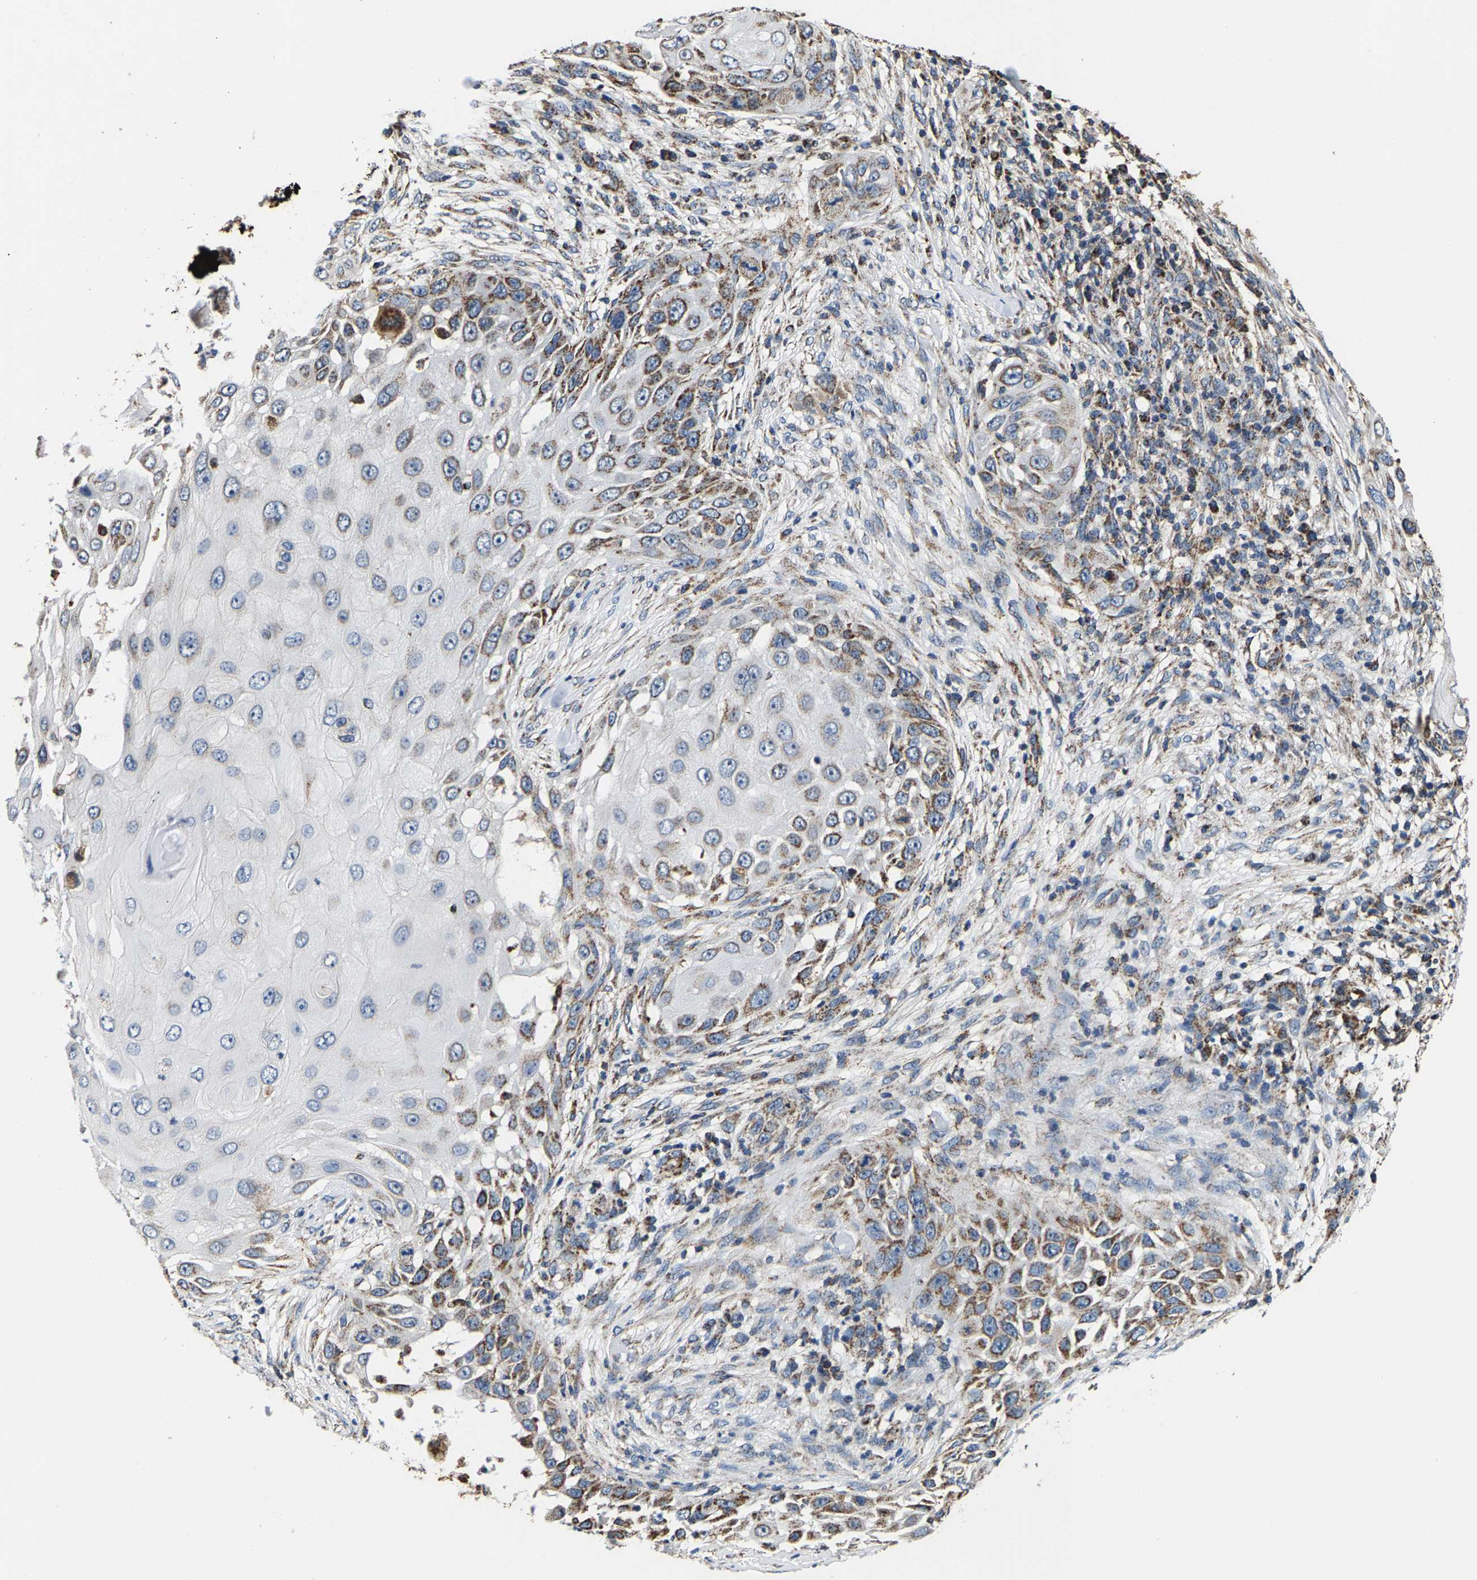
{"staining": {"intensity": "strong", "quantity": "25%-75%", "location": "cytoplasmic/membranous"}, "tissue": "skin cancer", "cell_type": "Tumor cells", "image_type": "cancer", "snomed": [{"axis": "morphology", "description": "Squamous cell carcinoma, NOS"}, {"axis": "topography", "description": "Skin"}], "caption": "Tumor cells reveal high levels of strong cytoplasmic/membranous staining in approximately 25%-75% of cells in human squamous cell carcinoma (skin).", "gene": "SHMT2", "patient": {"sex": "female", "age": 44}}